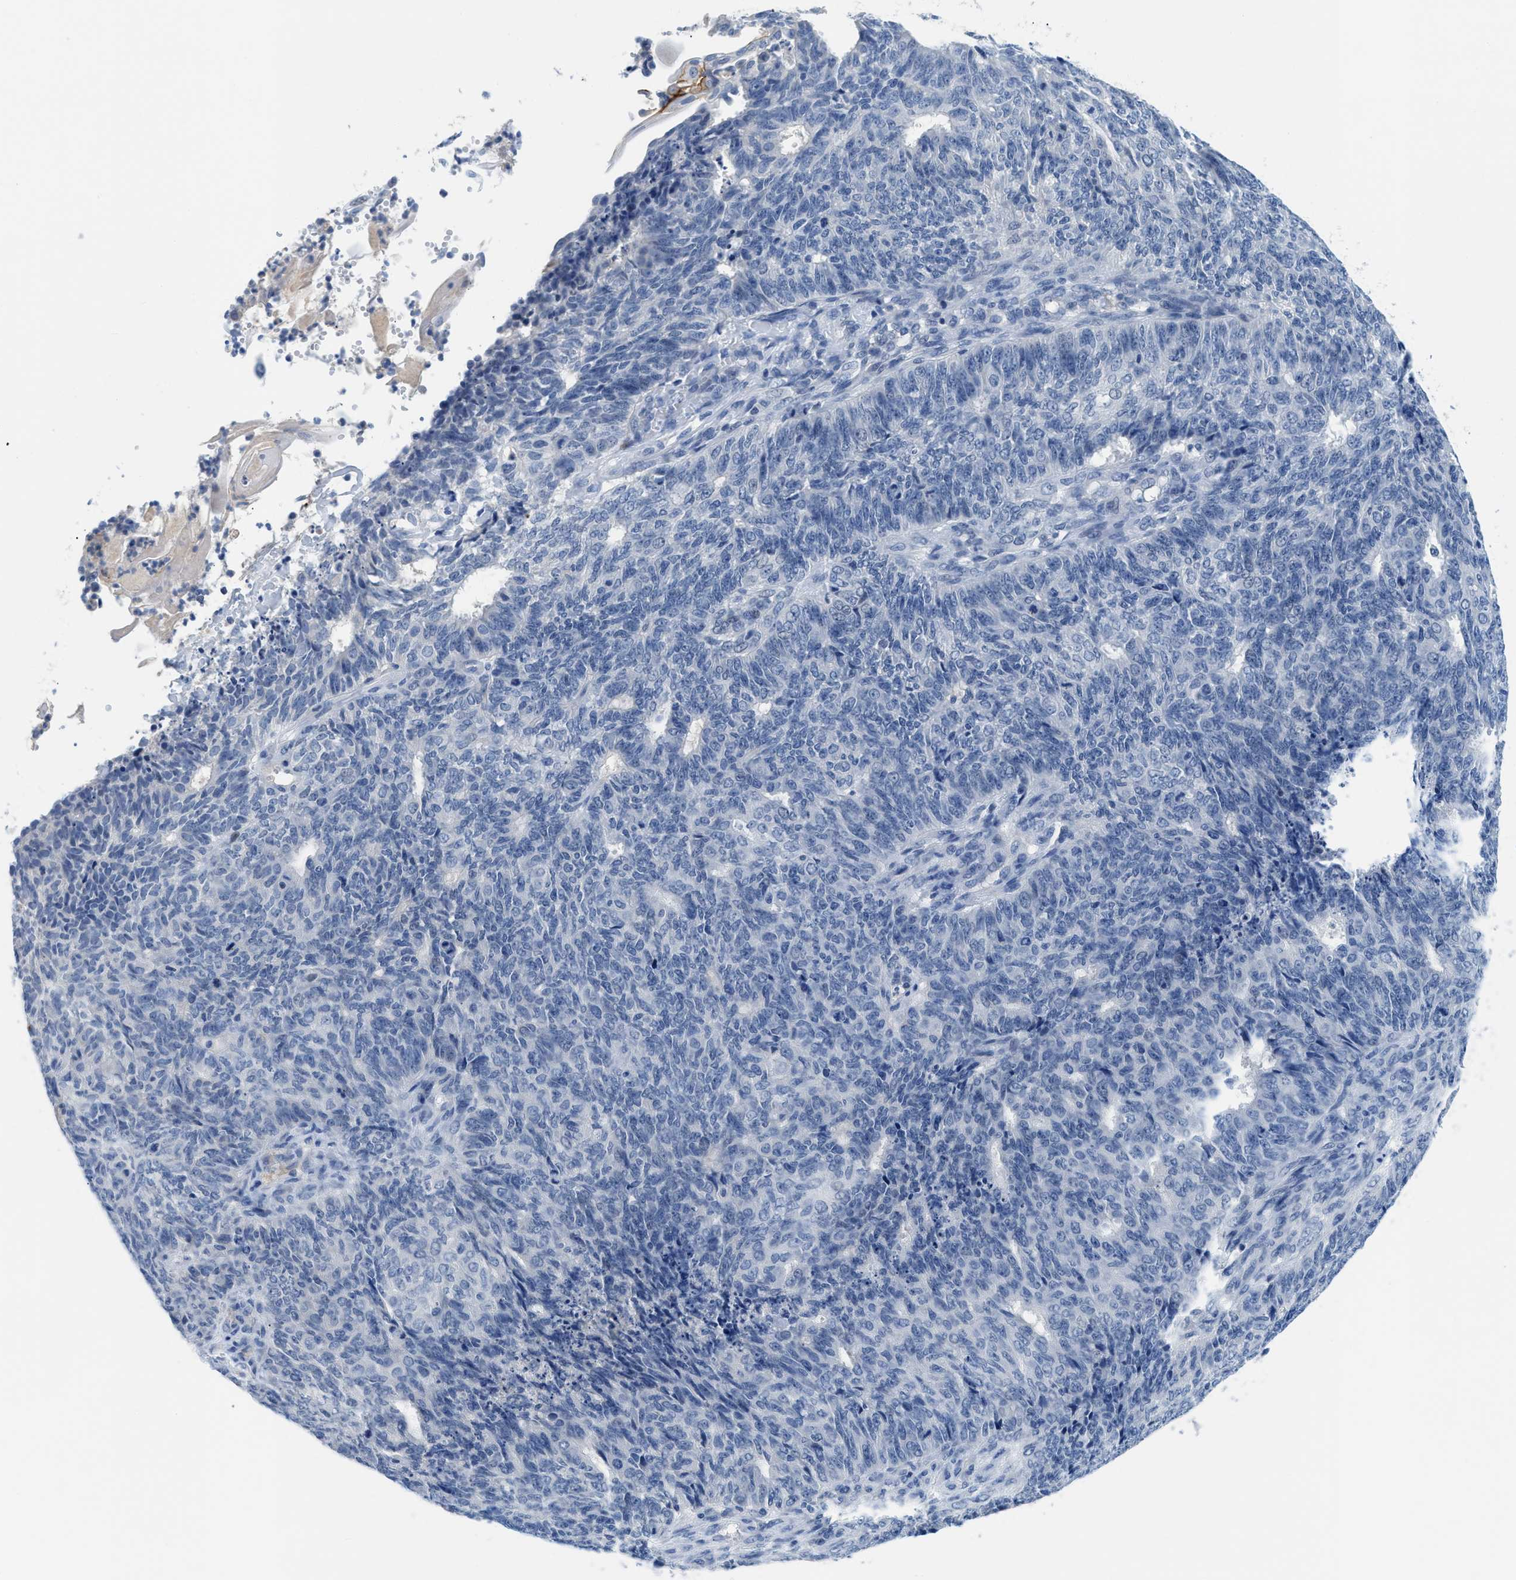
{"staining": {"intensity": "negative", "quantity": "none", "location": "none"}, "tissue": "endometrial cancer", "cell_type": "Tumor cells", "image_type": "cancer", "snomed": [{"axis": "morphology", "description": "Adenocarcinoma, NOS"}, {"axis": "topography", "description": "Endometrium"}], "caption": "Tumor cells show no significant expression in adenocarcinoma (endometrial).", "gene": "MBL2", "patient": {"sex": "female", "age": 32}}